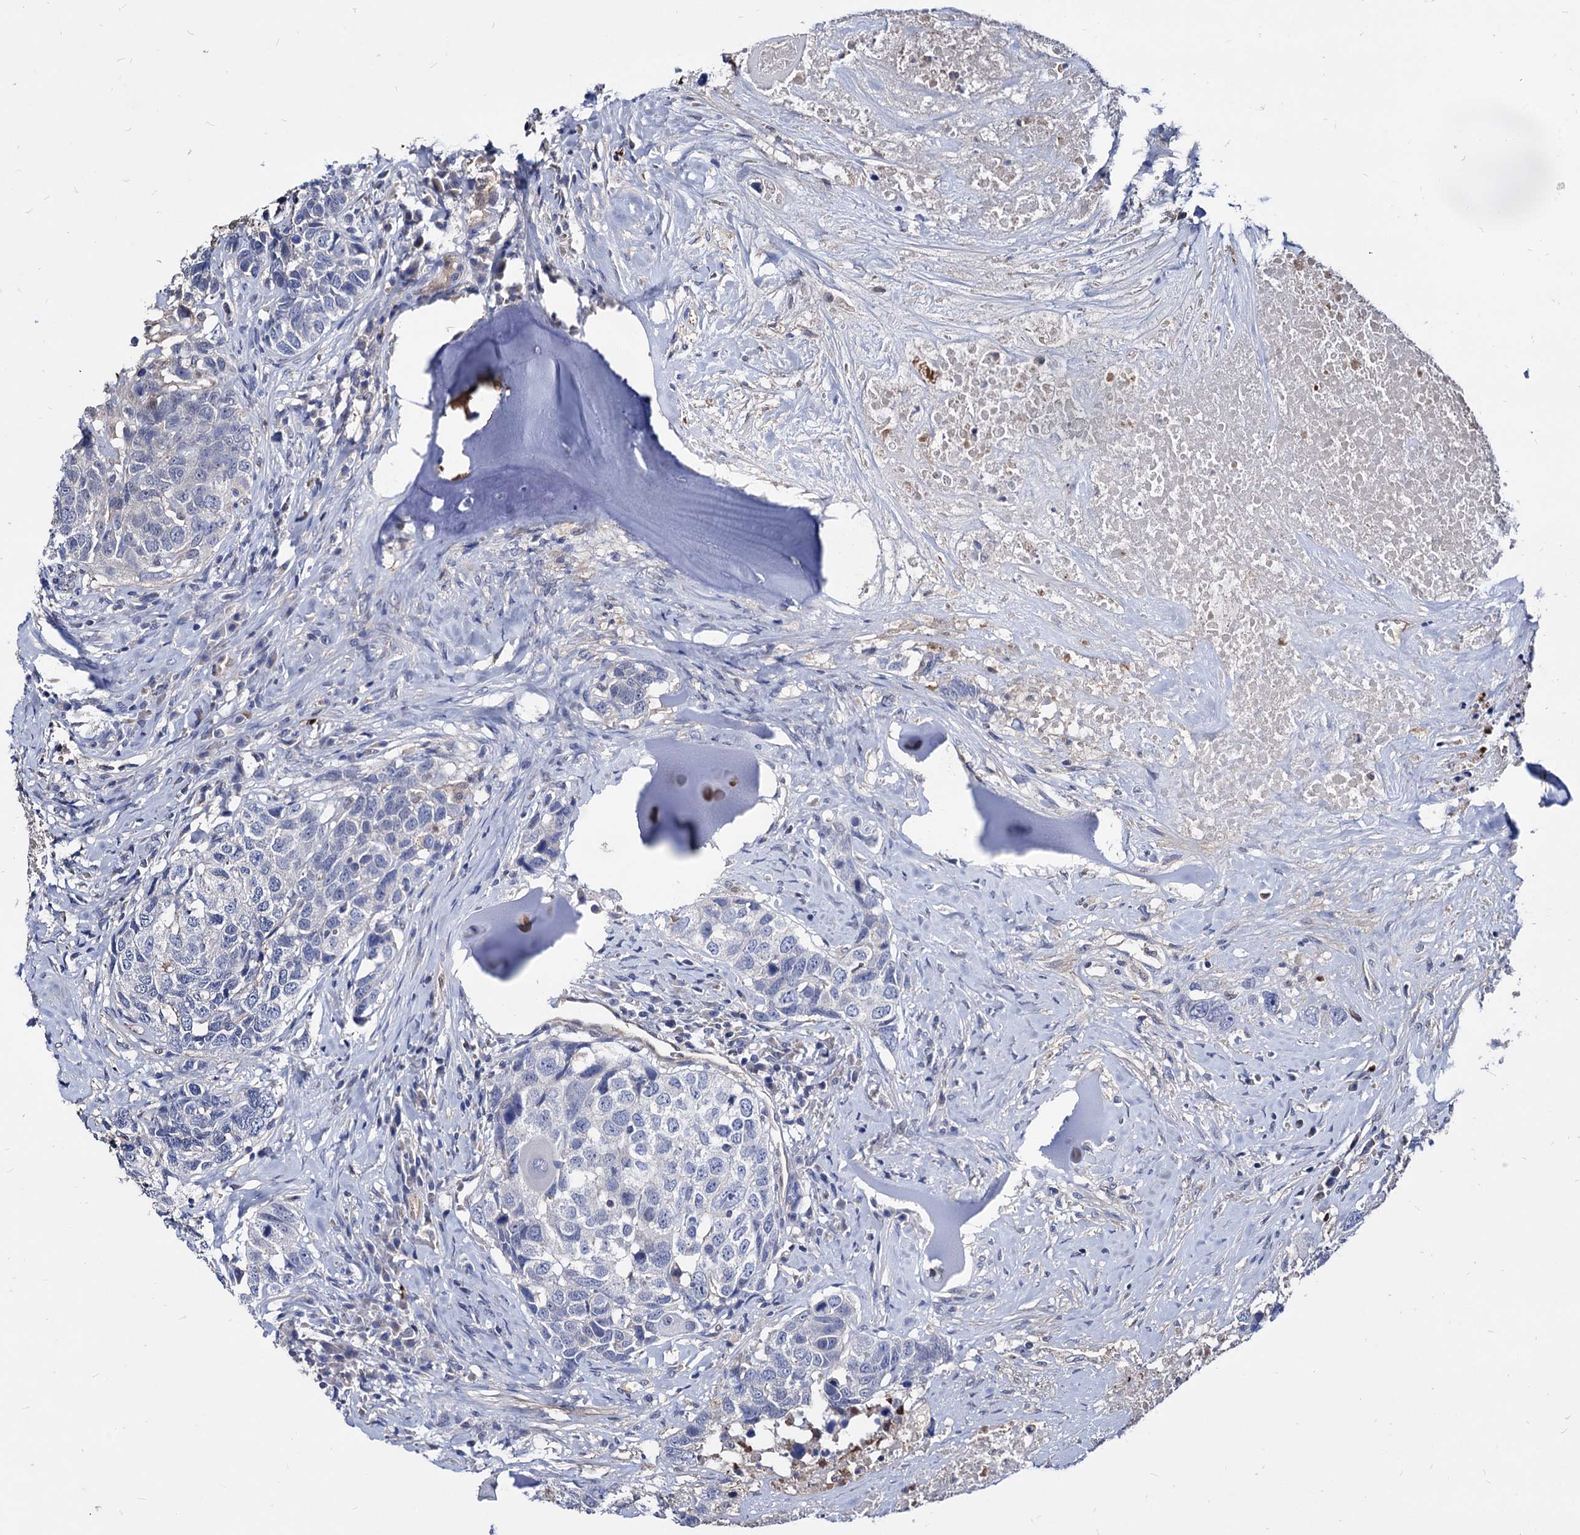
{"staining": {"intensity": "negative", "quantity": "none", "location": "none"}, "tissue": "head and neck cancer", "cell_type": "Tumor cells", "image_type": "cancer", "snomed": [{"axis": "morphology", "description": "Squamous cell carcinoma, NOS"}, {"axis": "topography", "description": "Head-Neck"}], "caption": "This is an immunohistochemistry (IHC) photomicrograph of squamous cell carcinoma (head and neck). There is no staining in tumor cells.", "gene": "CPPED1", "patient": {"sex": "male", "age": 66}}